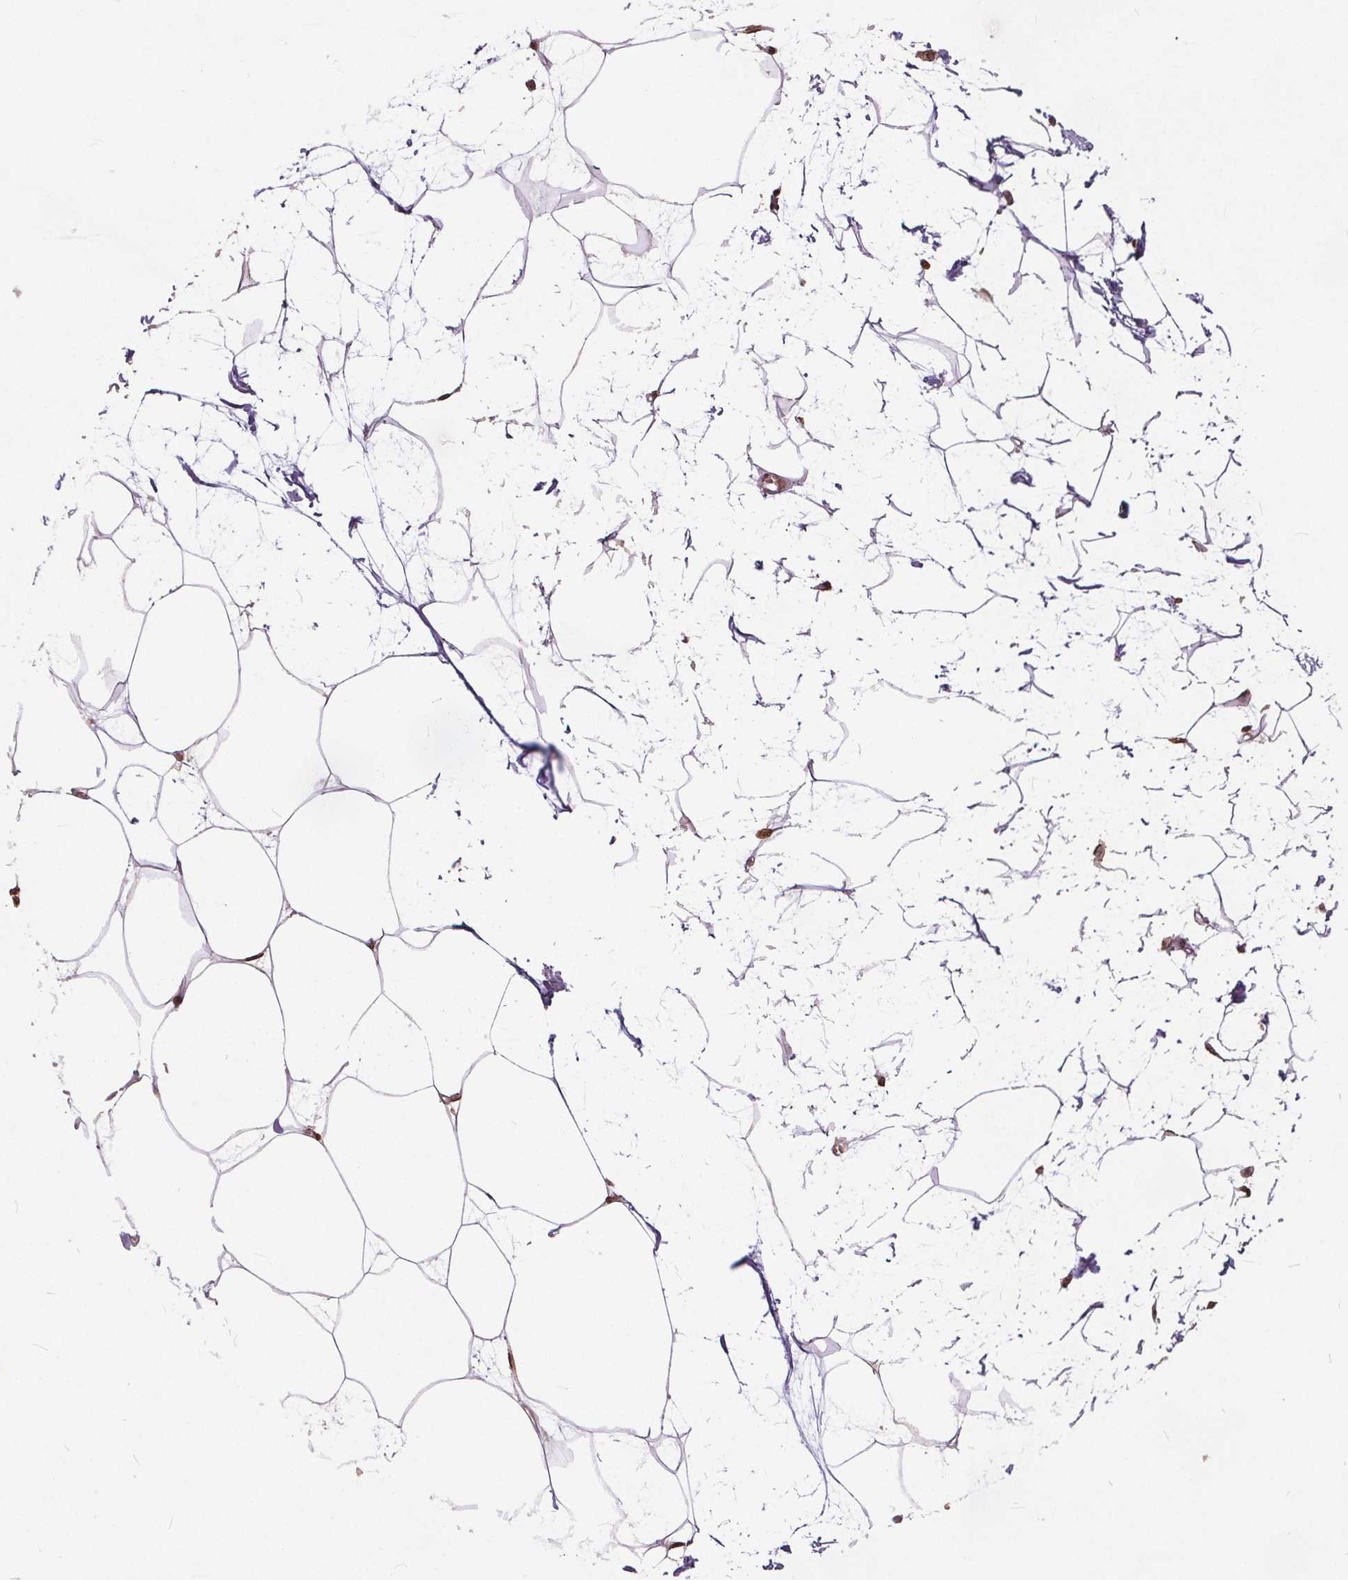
{"staining": {"intensity": "moderate", "quantity": "<25%", "location": "nuclear"}, "tissue": "breast", "cell_type": "Adipocytes", "image_type": "normal", "snomed": [{"axis": "morphology", "description": "Normal tissue, NOS"}, {"axis": "topography", "description": "Breast"}], "caption": "Immunohistochemistry photomicrograph of benign breast: human breast stained using IHC displays low levels of moderate protein expression localized specifically in the nuclear of adipocytes, appearing as a nuclear brown color.", "gene": "HIF1AN", "patient": {"sex": "female", "age": 45}}